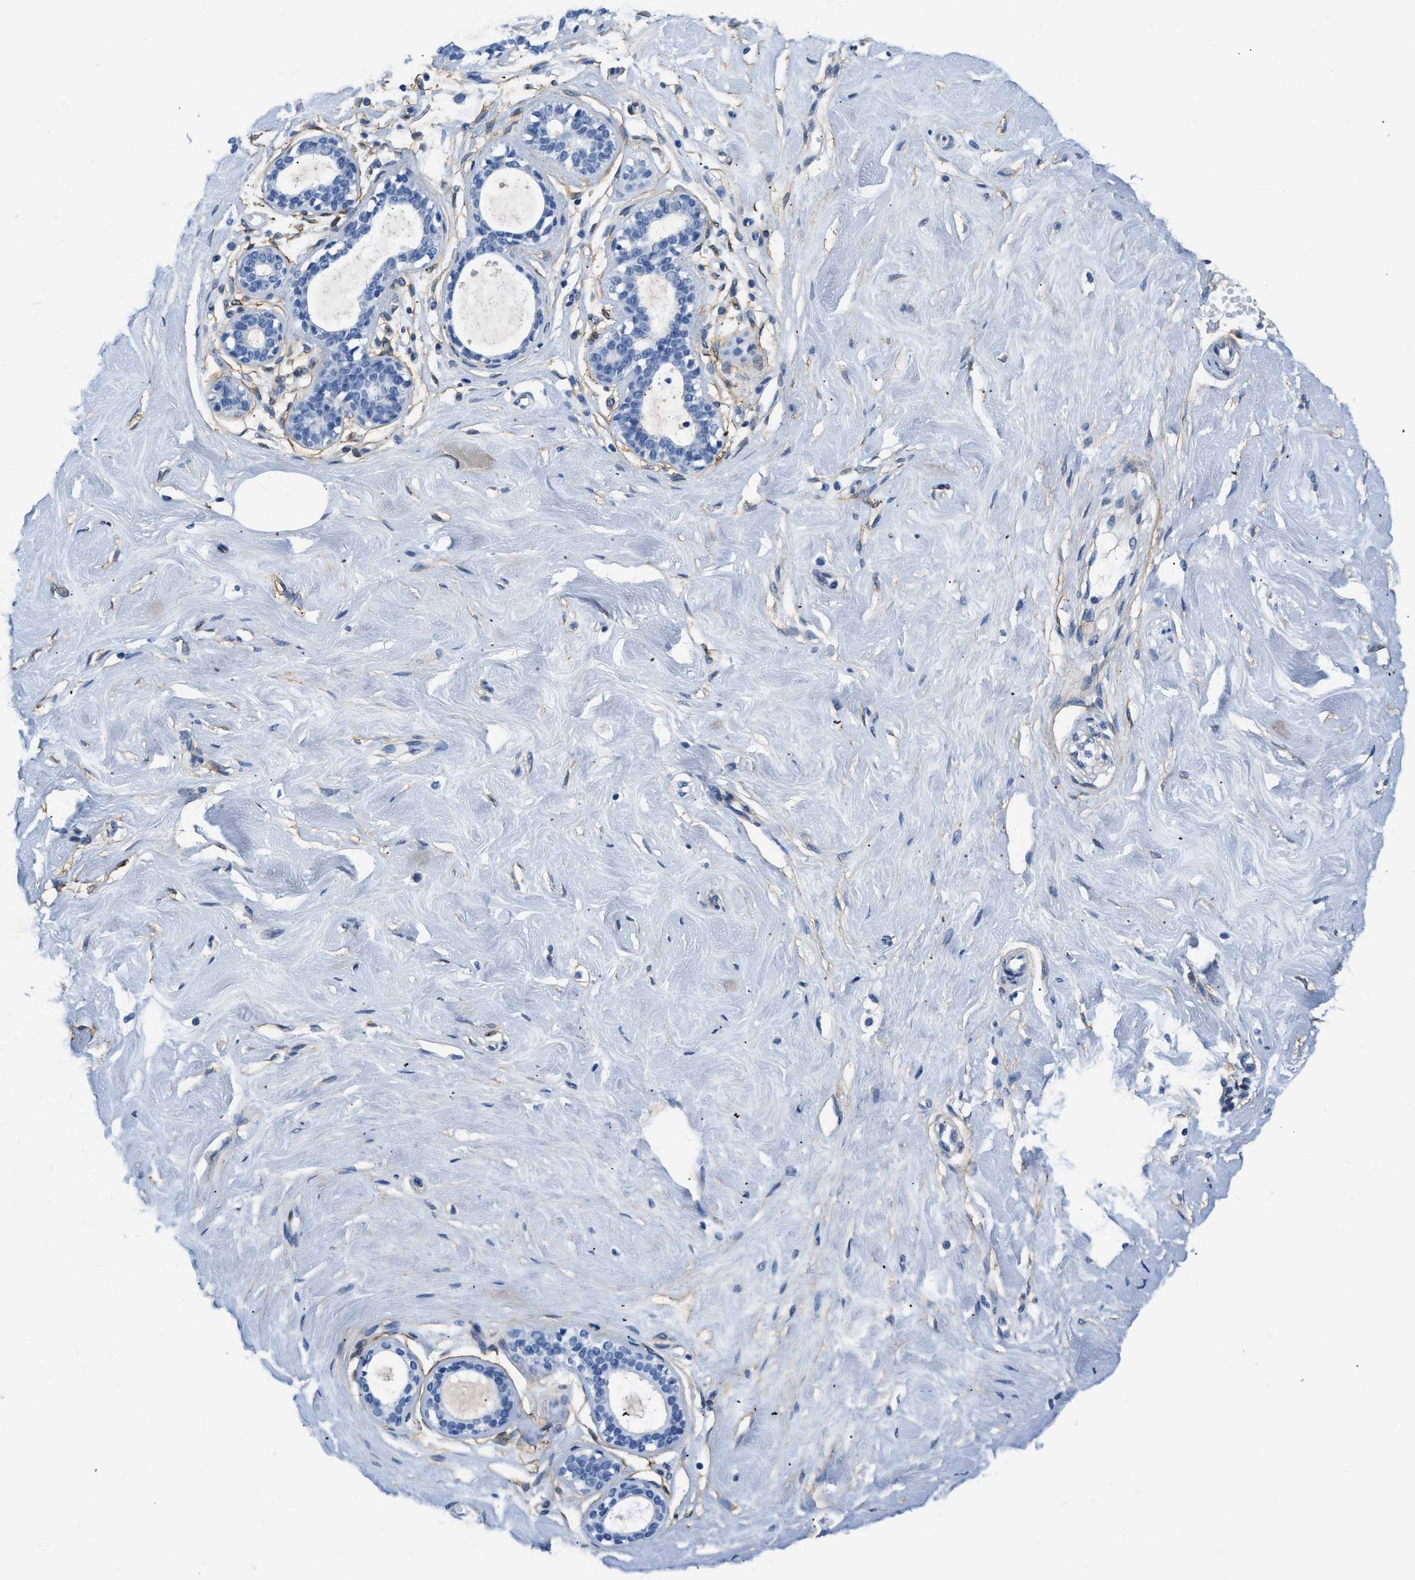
{"staining": {"intensity": "negative", "quantity": "none", "location": "none"}, "tissue": "breast", "cell_type": "Adipocytes", "image_type": "normal", "snomed": [{"axis": "morphology", "description": "Normal tissue, NOS"}, {"axis": "topography", "description": "Breast"}], "caption": "The IHC micrograph has no significant staining in adipocytes of breast. The staining is performed using DAB (3,3'-diaminobenzidine) brown chromogen with nuclei counter-stained in using hematoxylin.", "gene": "PDGFRB", "patient": {"sex": "female", "age": 23}}